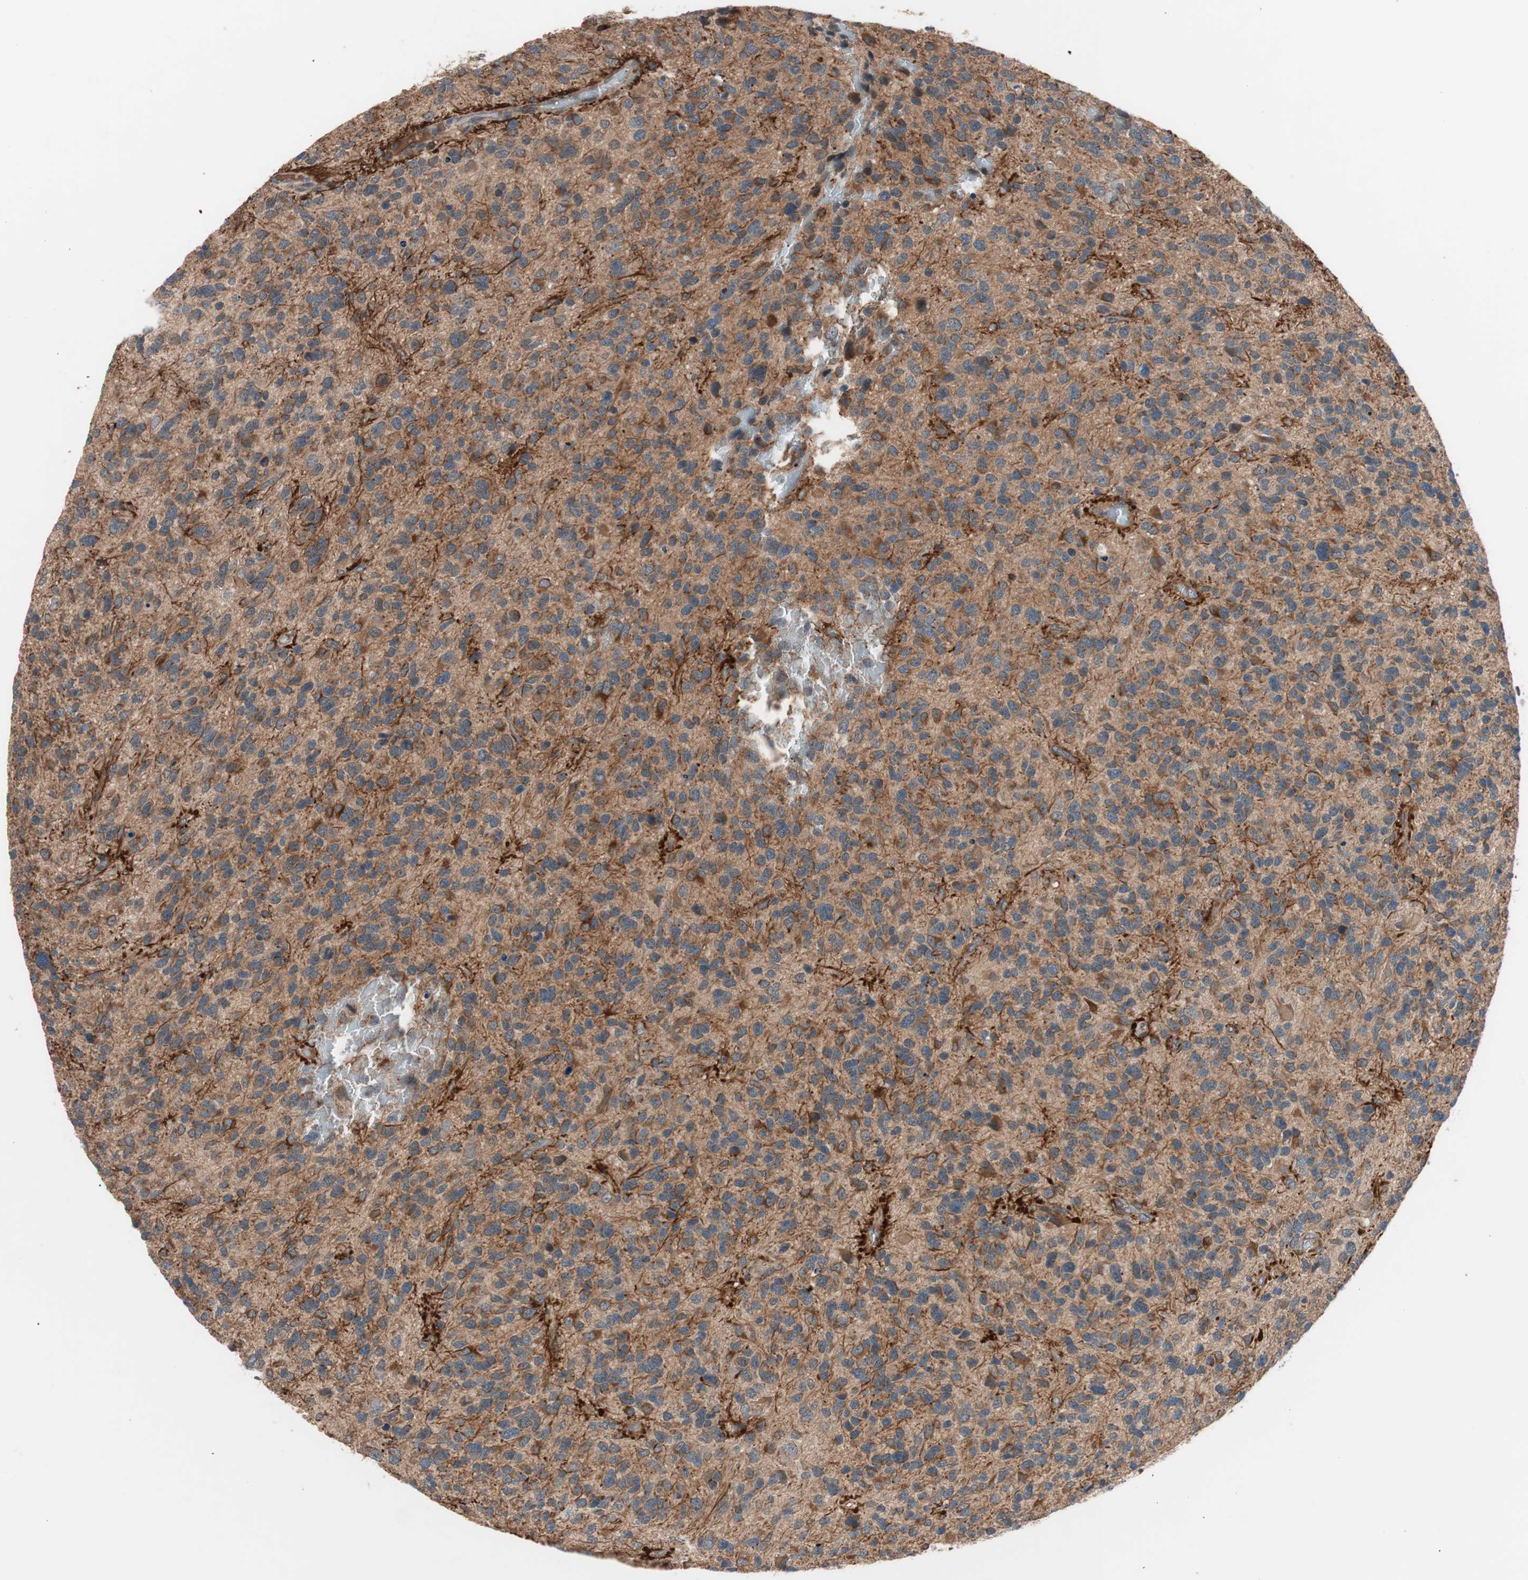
{"staining": {"intensity": "strong", "quantity": ">75%", "location": "cytoplasmic/membranous"}, "tissue": "glioma", "cell_type": "Tumor cells", "image_type": "cancer", "snomed": [{"axis": "morphology", "description": "Glioma, malignant, High grade"}, {"axis": "topography", "description": "Brain"}], "caption": "A high-resolution photomicrograph shows immunohistochemistry staining of glioma, which demonstrates strong cytoplasmic/membranous expression in about >75% of tumor cells. (brown staining indicates protein expression, while blue staining denotes nuclei).", "gene": "HMBS", "patient": {"sex": "female", "age": 58}}